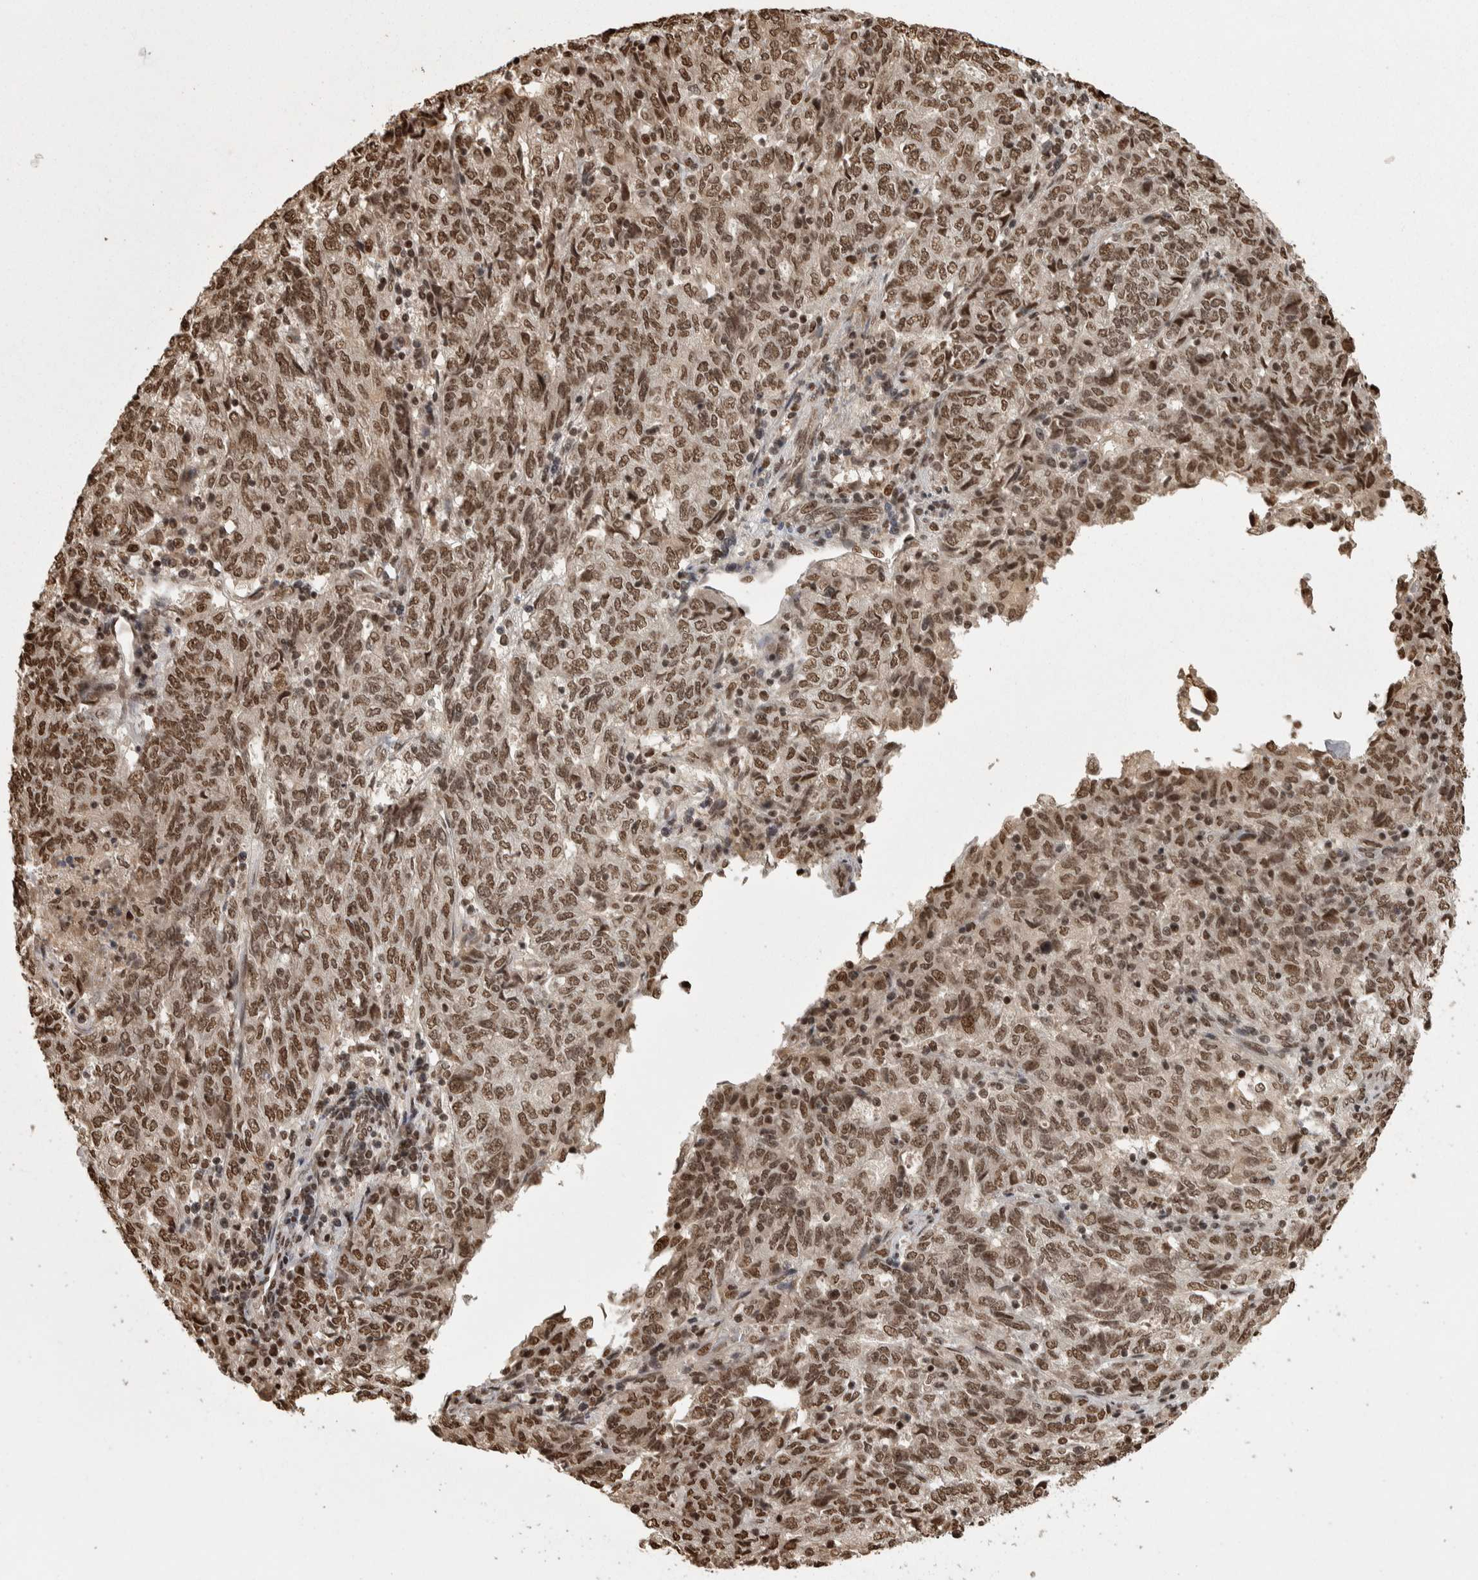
{"staining": {"intensity": "moderate", "quantity": ">75%", "location": "nuclear"}, "tissue": "endometrial cancer", "cell_type": "Tumor cells", "image_type": "cancer", "snomed": [{"axis": "morphology", "description": "Adenocarcinoma, NOS"}, {"axis": "topography", "description": "Endometrium"}], "caption": "Immunohistochemical staining of human endometrial adenocarcinoma demonstrates medium levels of moderate nuclear protein expression in approximately >75% of tumor cells. The protein is stained brown, and the nuclei are stained in blue (DAB (3,3'-diaminobenzidine) IHC with brightfield microscopy, high magnification).", "gene": "ZFHX4", "patient": {"sex": "female", "age": 80}}